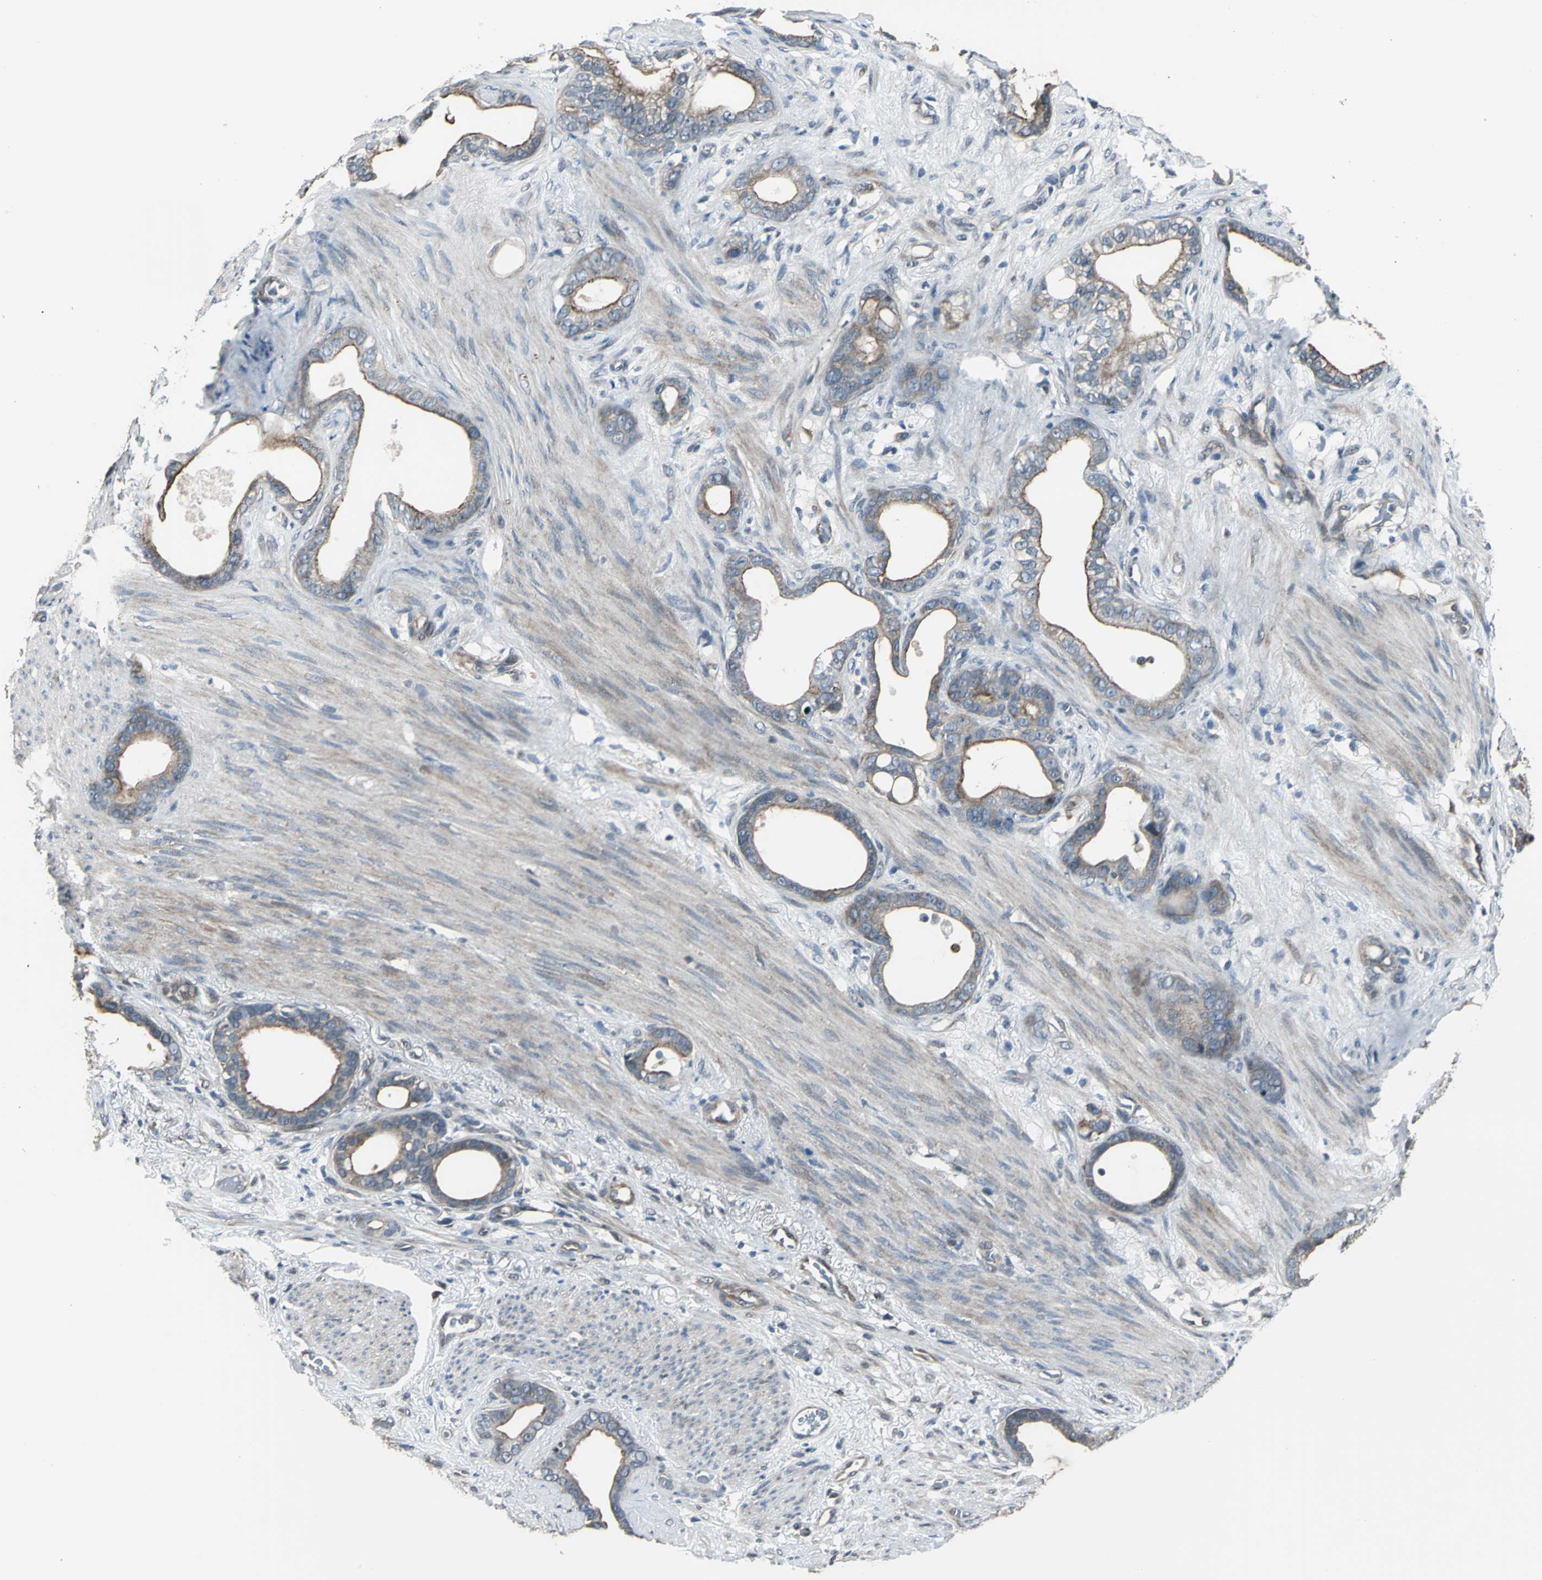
{"staining": {"intensity": "moderate", "quantity": ">75%", "location": "cytoplasmic/membranous"}, "tissue": "stomach cancer", "cell_type": "Tumor cells", "image_type": "cancer", "snomed": [{"axis": "morphology", "description": "Adenocarcinoma, NOS"}, {"axis": "topography", "description": "Stomach"}], "caption": "Adenocarcinoma (stomach) stained with DAB (3,3'-diaminobenzidine) IHC demonstrates medium levels of moderate cytoplasmic/membranous staining in about >75% of tumor cells.", "gene": "PFDN1", "patient": {"sex": "female", "age": 75}}